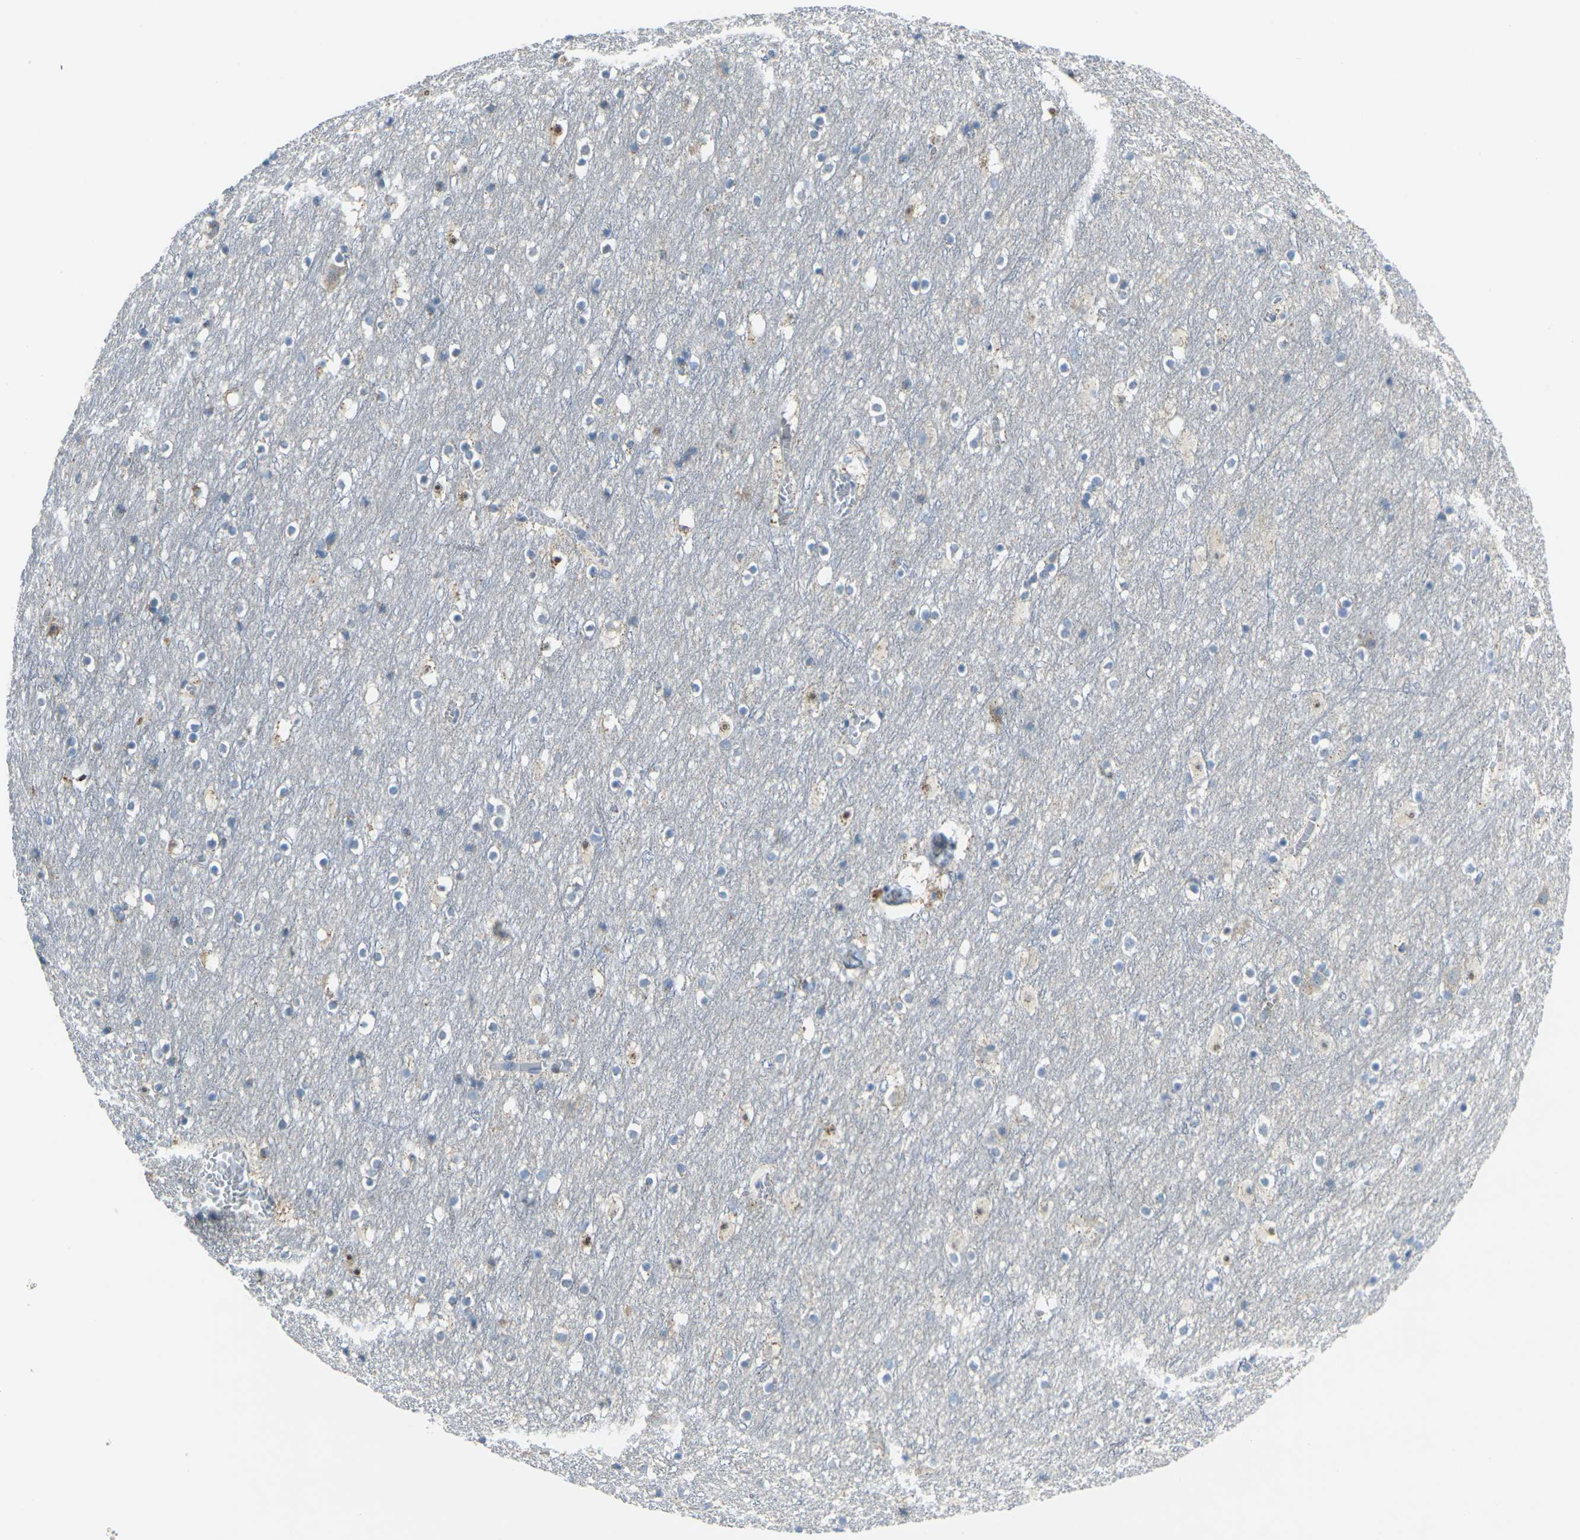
{"staining": {"intensity": "weak", "quantity": ">75%", "location": "cytoplasmic/membranous"}, "tissue": "cerebral cortex", "cell_type": "Endothelial cells", "image_type": "normal", "snomed": [{"axis": "morphology", "description": "Normal tissue, NOS"}, {"axis": "topography", "description": "Cerebral cortex"}], "caption": "DAB immunohistochemical staining of unremarkable cerebral cortex exhibits weak cytoplasmic/membranous protein staining in about >75% of endothelial cells. (Stains: DAB in brown, nuclei in blue, Microscopy: brightfield microscopy at high magnification).", "gene": "CELSR2", "patient": {"sex": "male", "age": 45}}